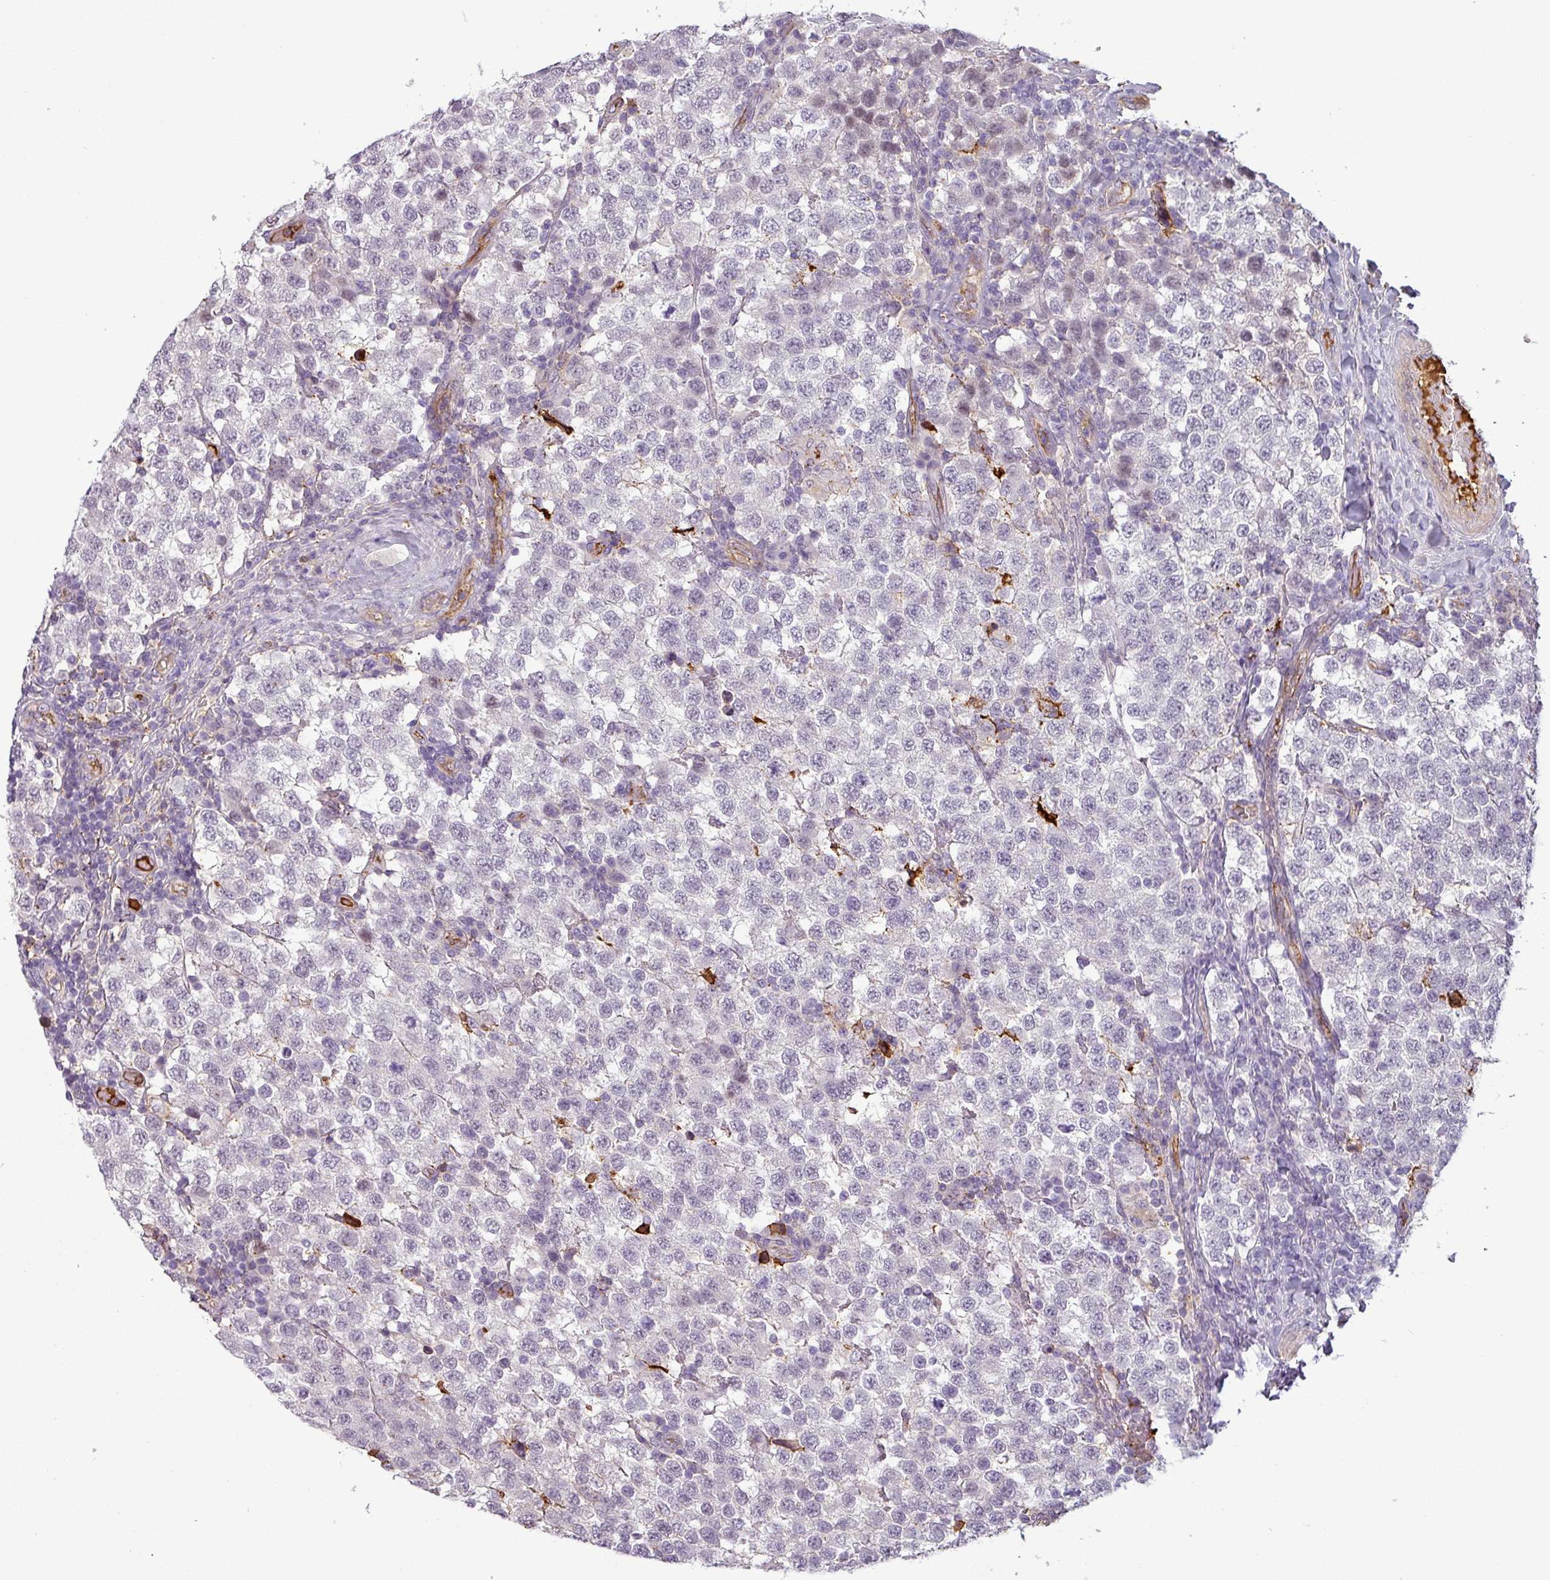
{"staining": {"intensity": "negative", "quantity": "none", "location": "none"}, "tissue": "testis cancer", "cell_type": "Tumor cells", "image_type": "cancer", "snomed": [{"axis": "morphology", "description": "Seminoma, NOS"}, {"axis": "topography", "description": "Testis"}], "caption": "This image is of testis cancer stained with IHC to label a protein in brown with the nuclei are counter-stained blue. There is no positivity in tumor cells.", "gene": "APOC1", "patient": {"sex": "male", "age": 34}}